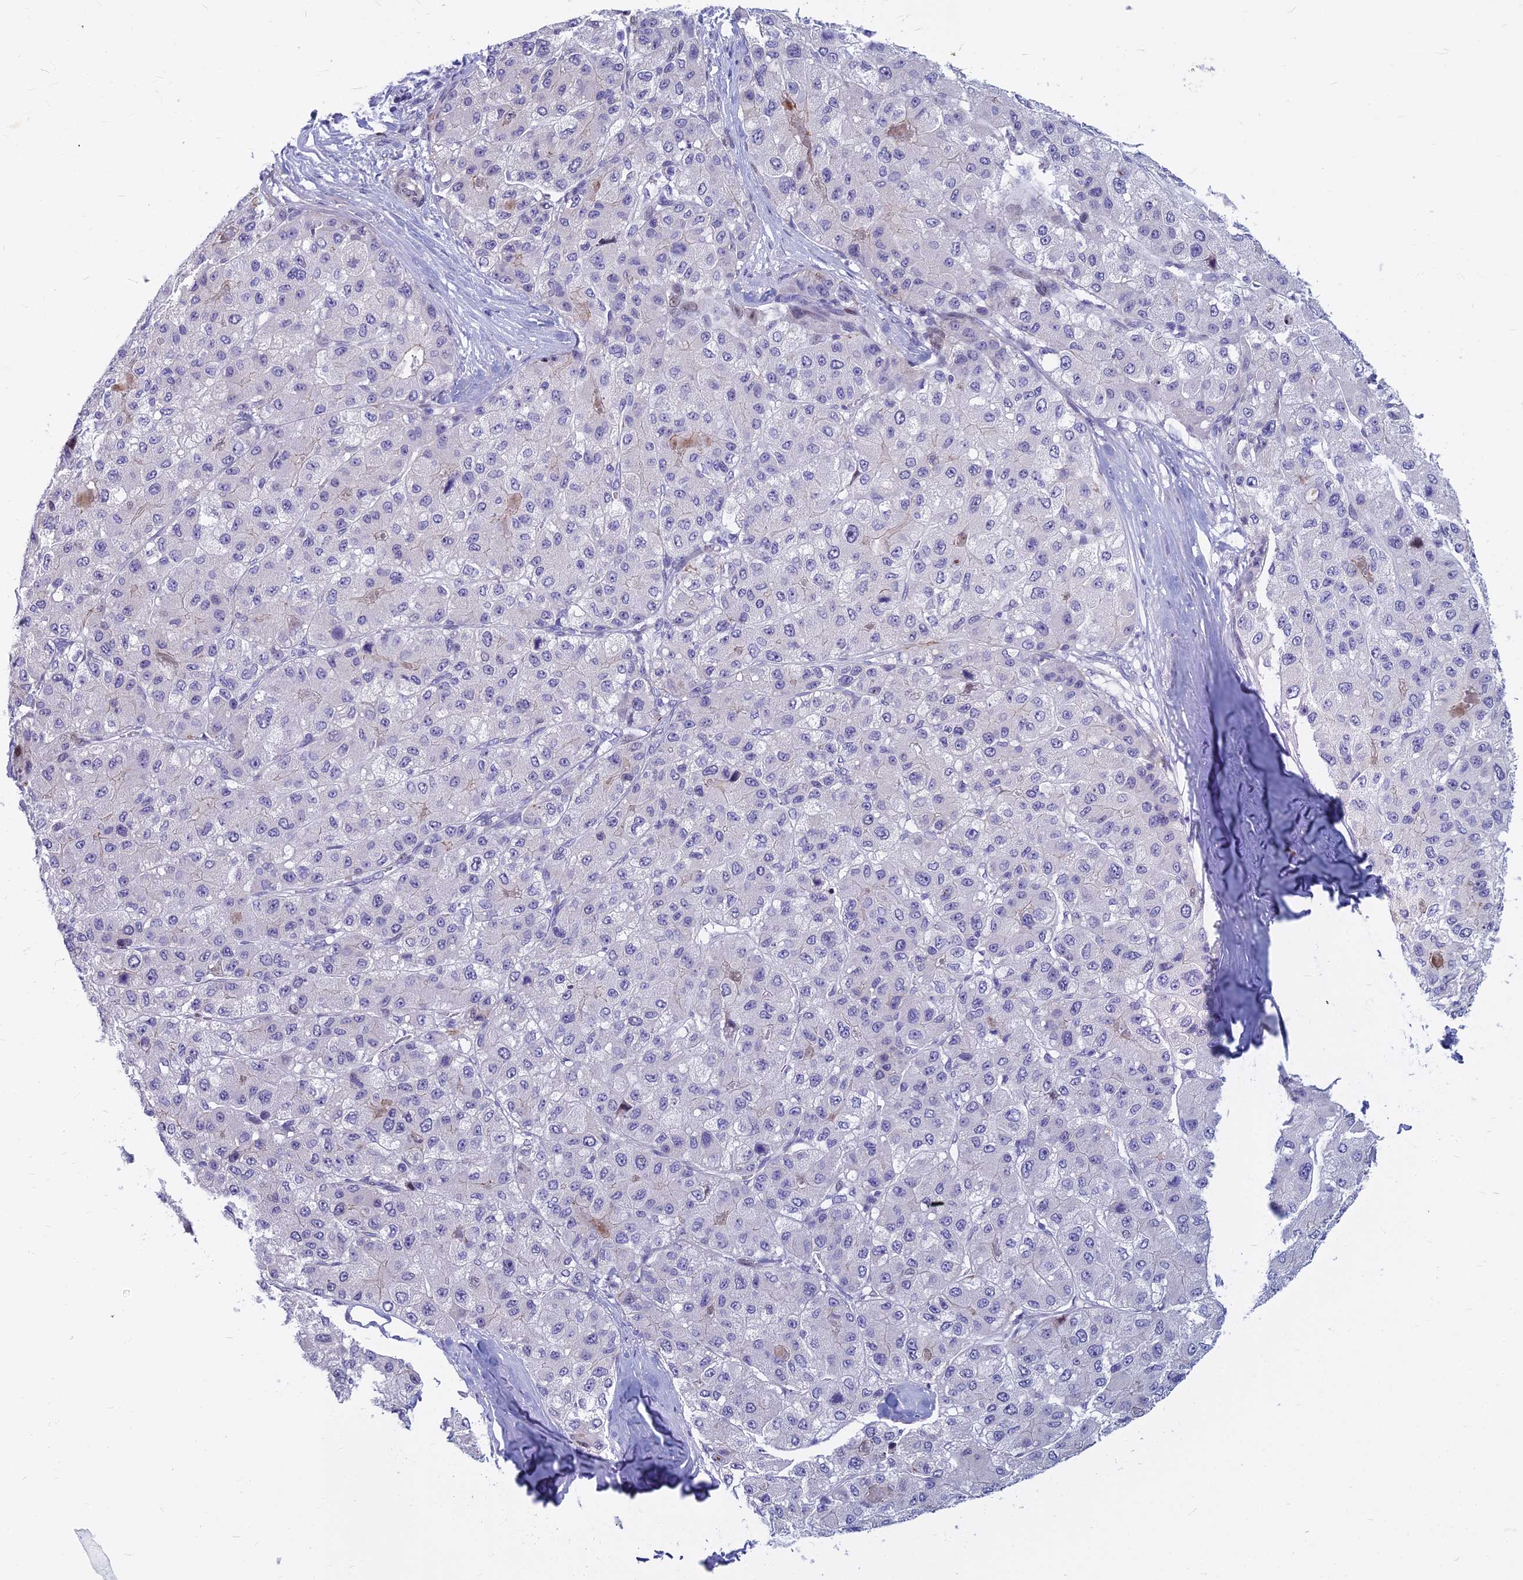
{"staining": {"intensity": "negative", "quantity": "none", "location": "none"}, "tissue": "liver cancer", "cell_type": "Tumor cells", "image_type": "cancer", "snomed": [{"axis": "morphology", "description": "Carcinoma, Hepatocellular, NOS"}, {"axis": "topography", "description": "Liver"}], "caption": "Tumor cells show no significant protein positivity in hepatocellular carcinoma (liver).", "gene": "MYBPC2", "patient": {"sex": "male", "age": 80}}